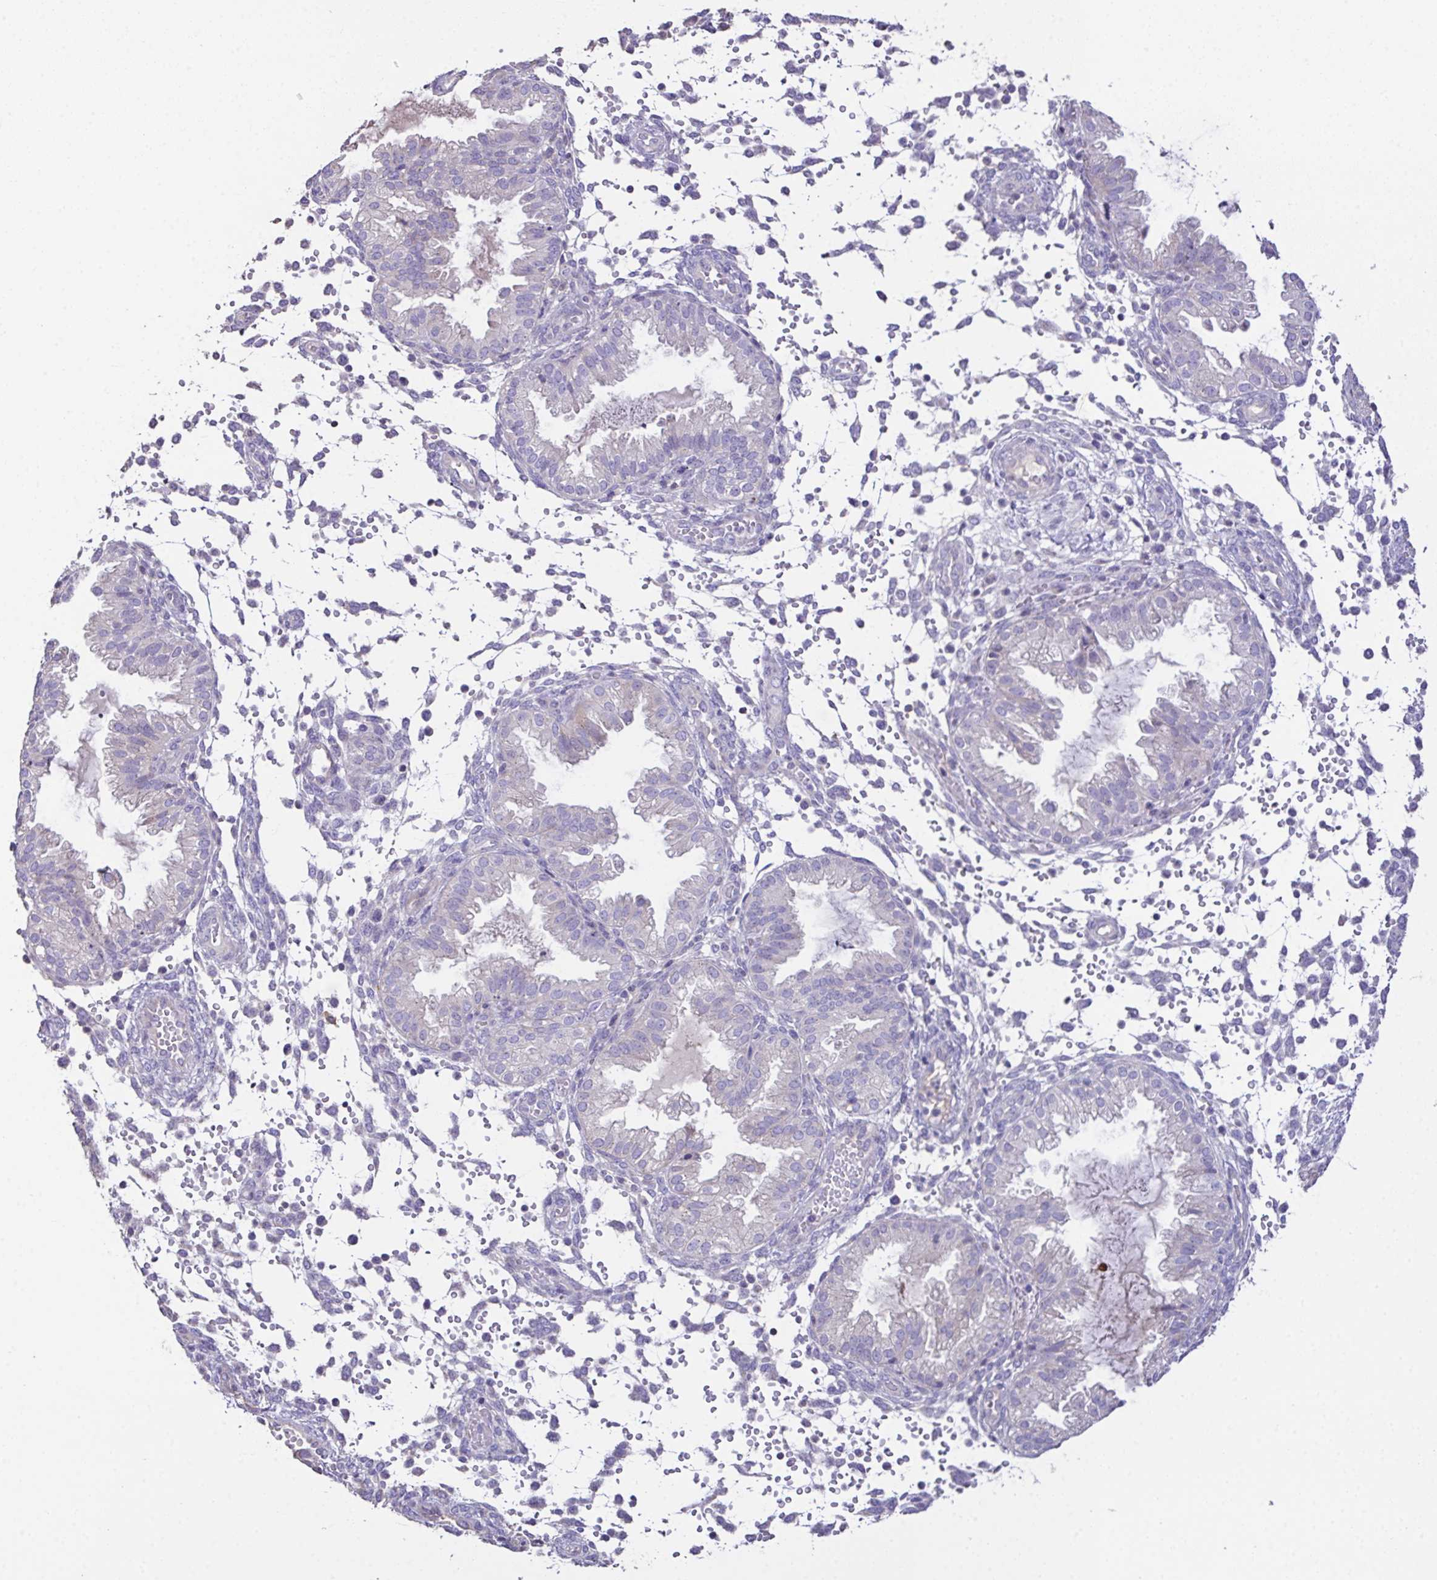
{"staining": {"intensity": "negative", "quantity": "none", "location": "none"}, "tissue": "endometrium", "cell_type": "Cells in endometrial stroma", "image_type": "normal", "snomed": [{"axis": "morphology", "description": "Normal tissue, NOS"}, {"axis": "topography", "description": "Endometrium"}], "caption": "DAB (3,3'-diaminobenzidine) immunohistochemical staining of benign endometrium shows no significant positivity in cells in endometrial stroma.", "gene": "MARCO", "patient": {"sex": "female", "age": 33}}